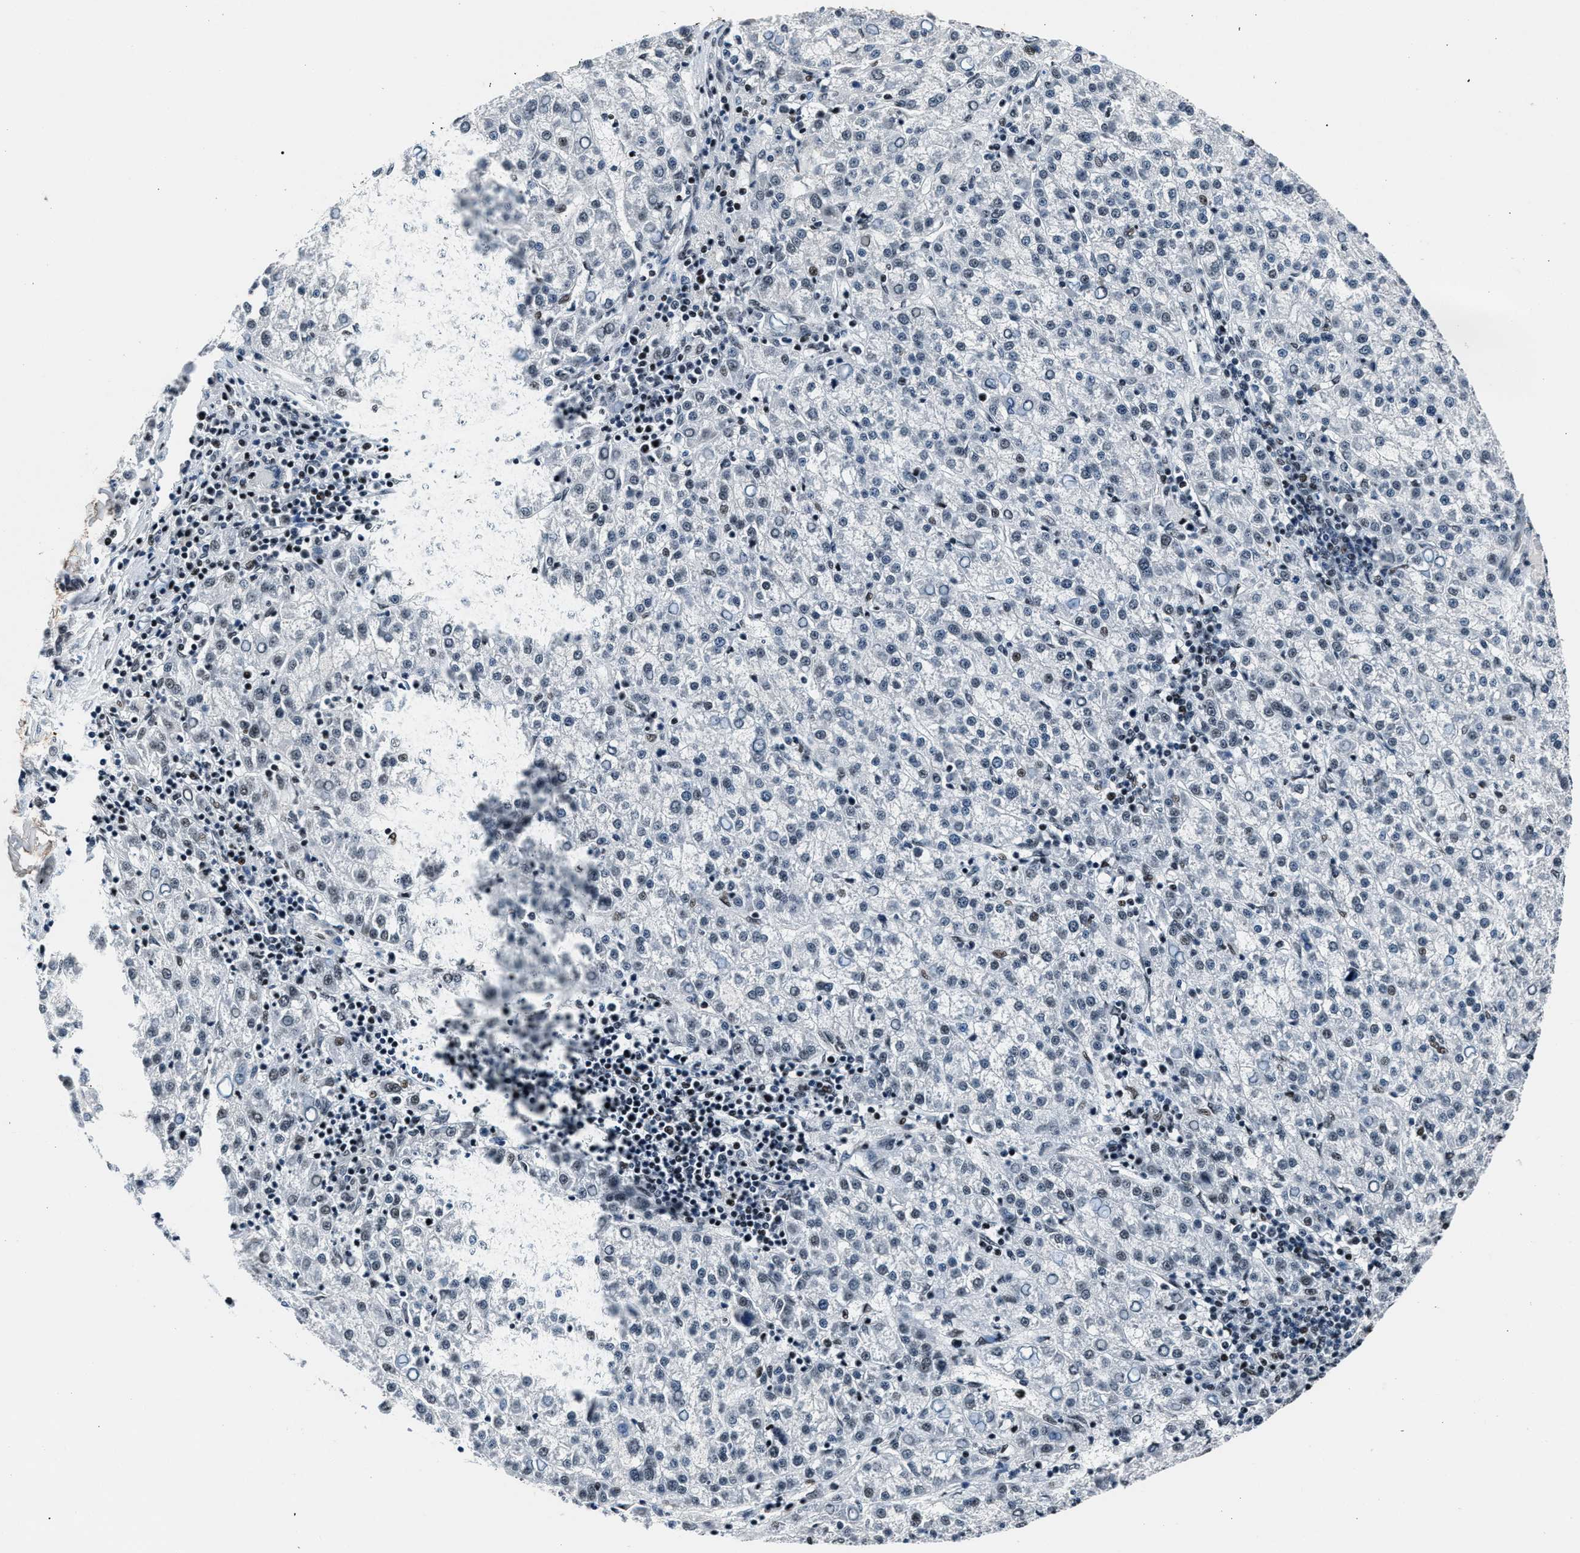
{"staining": {"intensity": "negative", "quantity": "none", "location": "none"}, "tissue": "liver cancer", "cell_type": "Tumor cells", "image_type": "cancer", "snomed": [{"axis": "morphology", "description": "Carcinoma, Hepatocellular, NOS"}, {"axis": "topography", "description": "Liver"}], "caption": "Histopathology image shows no protein staining in tumor cells of hepatocellular carcinoma (liver) tissue.", "gene": "PRRC2B", "patient": {"sex": "female", "age": 58}}